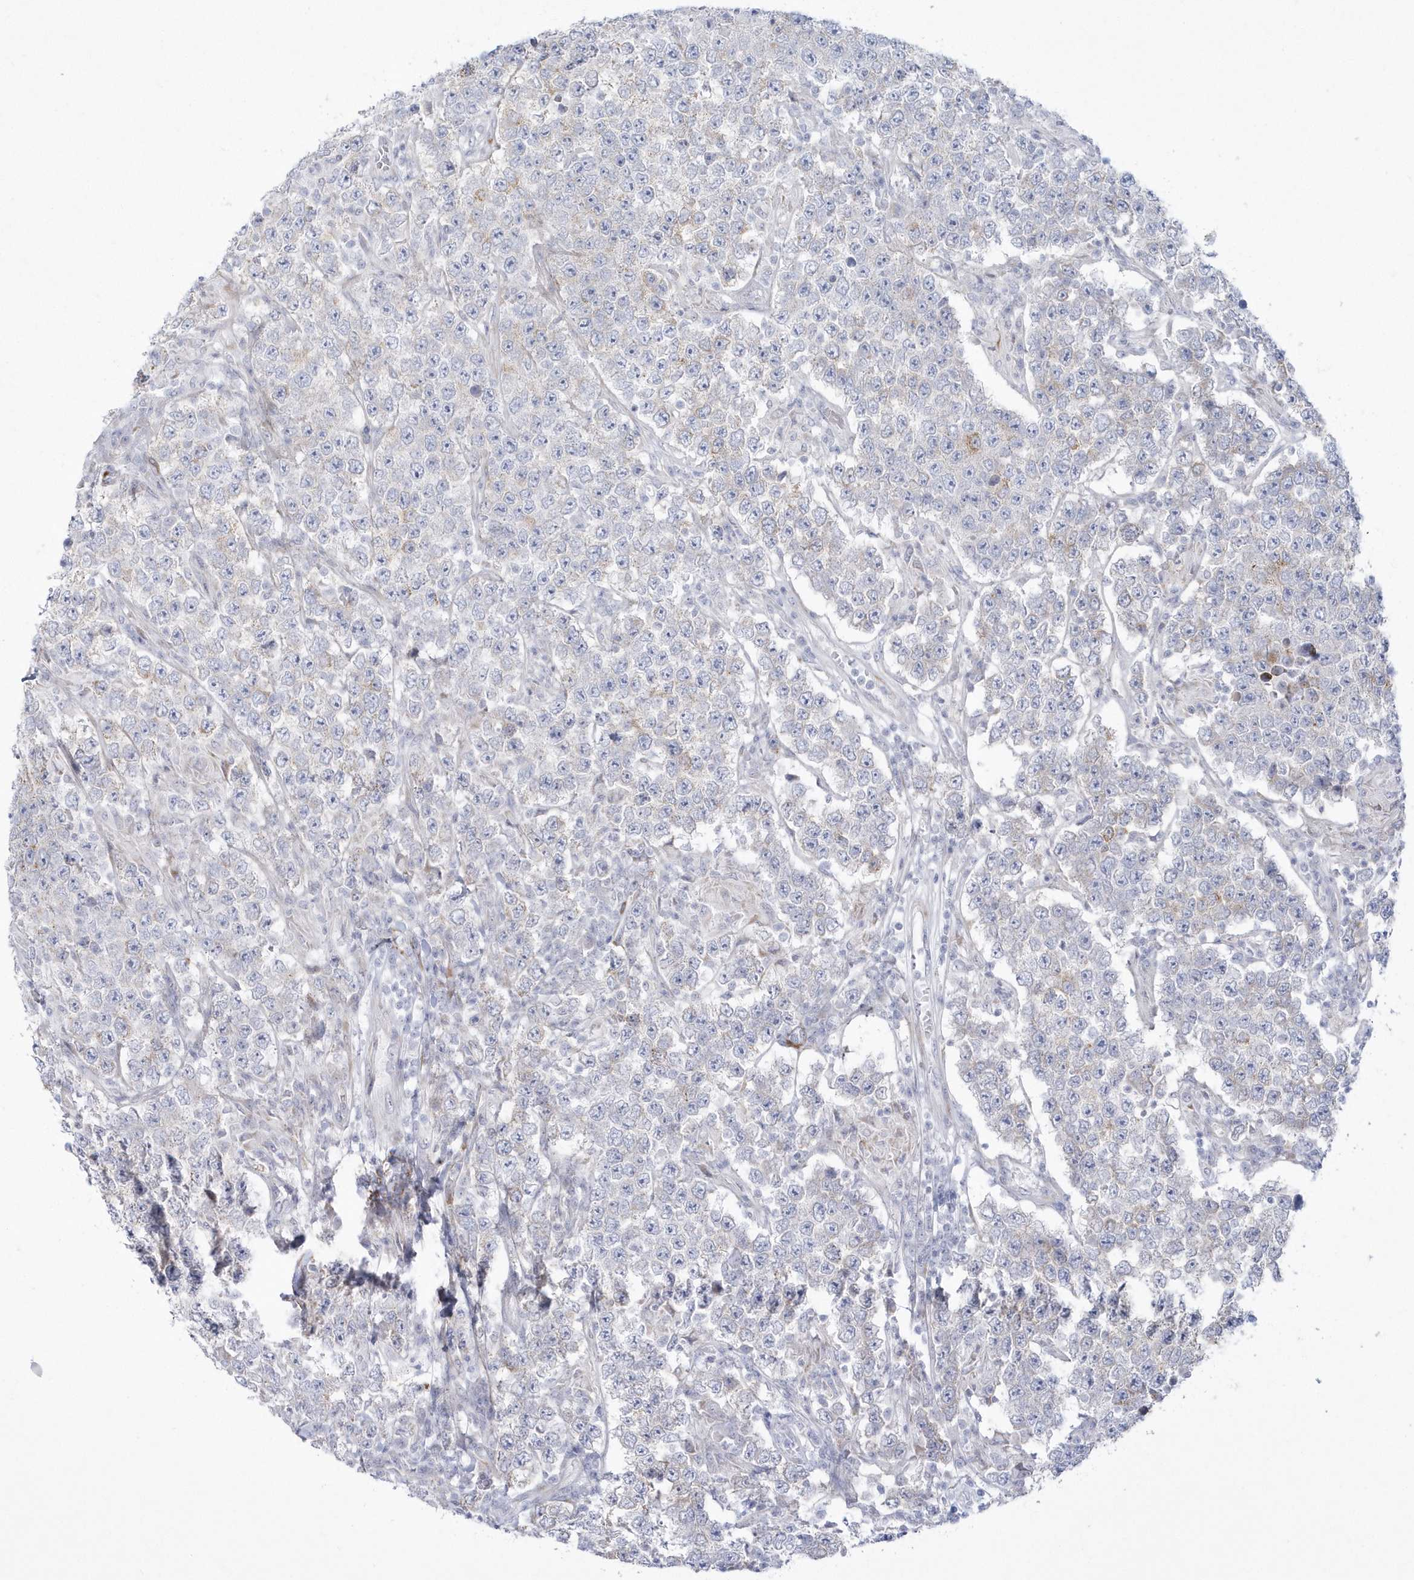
{"staining": {"intensity": "negative", "quantity": "none", "location": "none"}, "tissue": "testis cancer", "cell_type": "Tumor cells", "image_type": "cancer", "snomed": [{"axis": "morphology", "description": "Normal tissue, NOS"}, {"axis": "morphology", "description": "Urothelial carcinoma, High grade"}, {"axis": "morphology", "description": "Seminoma, NOS"}, {"axis": "morphology", "description": "Carcinoma, Embryonal, NOS"}, {"axis": "topography", "description": "Urinary bladder"}, {"axis": "topography", "description": "Testis"}], "caption": "Testis cancer (seminoma) stained for a protein using IHC reveals no expression tumor cells.", "gene": "WDR27", "patient": {"sex": "male", "age": 41}}